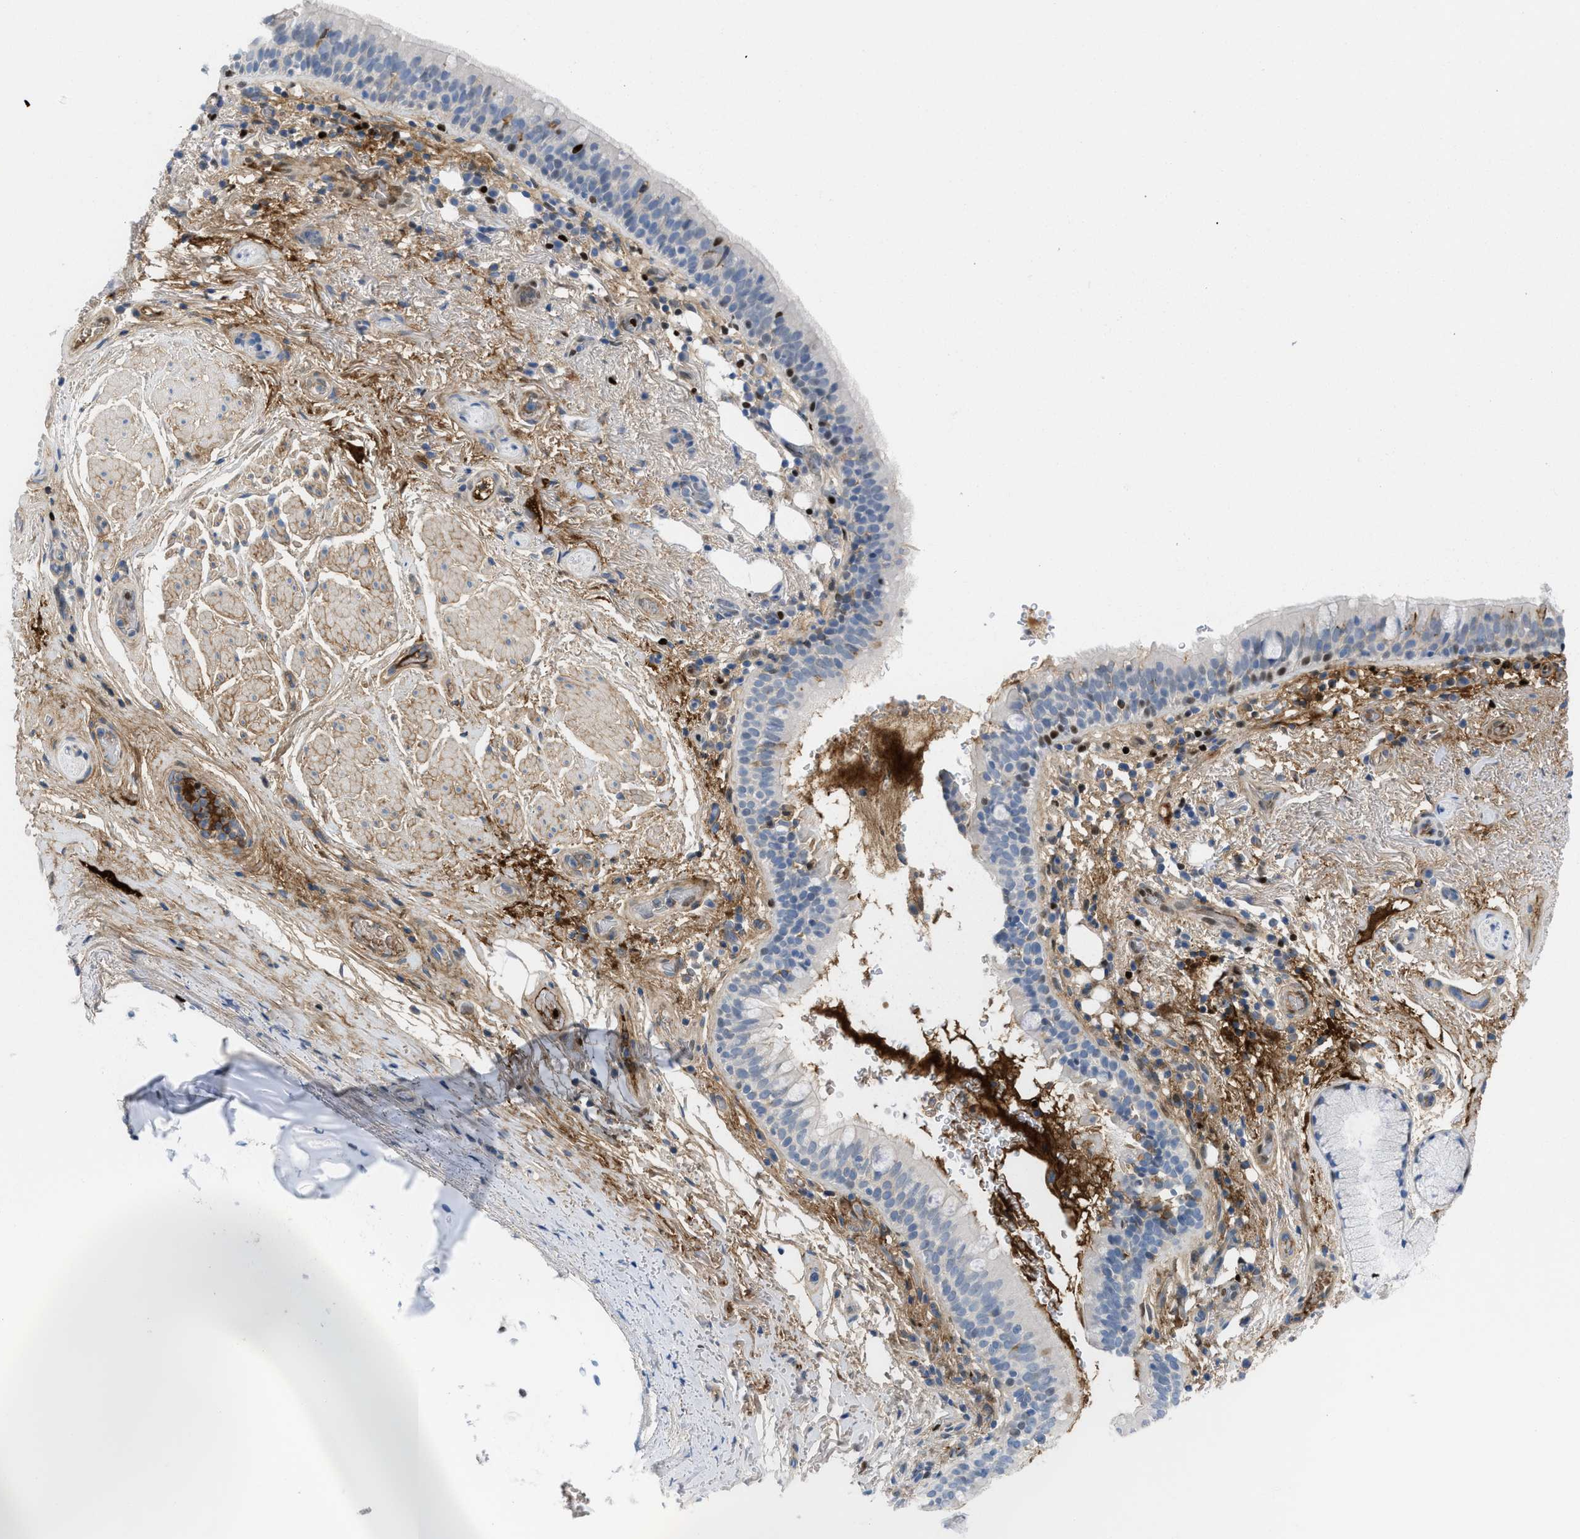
{"staining": {"intensity": "moderate", "quantity": "<25%", "location": "cytoplasmic/membranous,nuclear"}, "tissue": "bronchus", "cell_type": "Respiratory epithelial cells", "image_type": "normal", "snomed": [{"axis": "morphology", "description": "Normal tissue, NOS"}, {"axis": "morphology", "description": "Inflammation, NOS"}, {"axis": "topography", "description": "Cartilage tissue"}, {"axis": "topography", "description": "Bronchus"}], "caption": "Moderate cytoplasmic/membranous,nuclear expression is appreciated in approximately <25% of respiratory epithelial cells in benign bronchus. (Stains: DAB in brown, nuclei in blue, Microscopy: brightfield microscopy at high magnification).", "gene": "LEF1", "patient": {"sex": "male", "age": 77}}